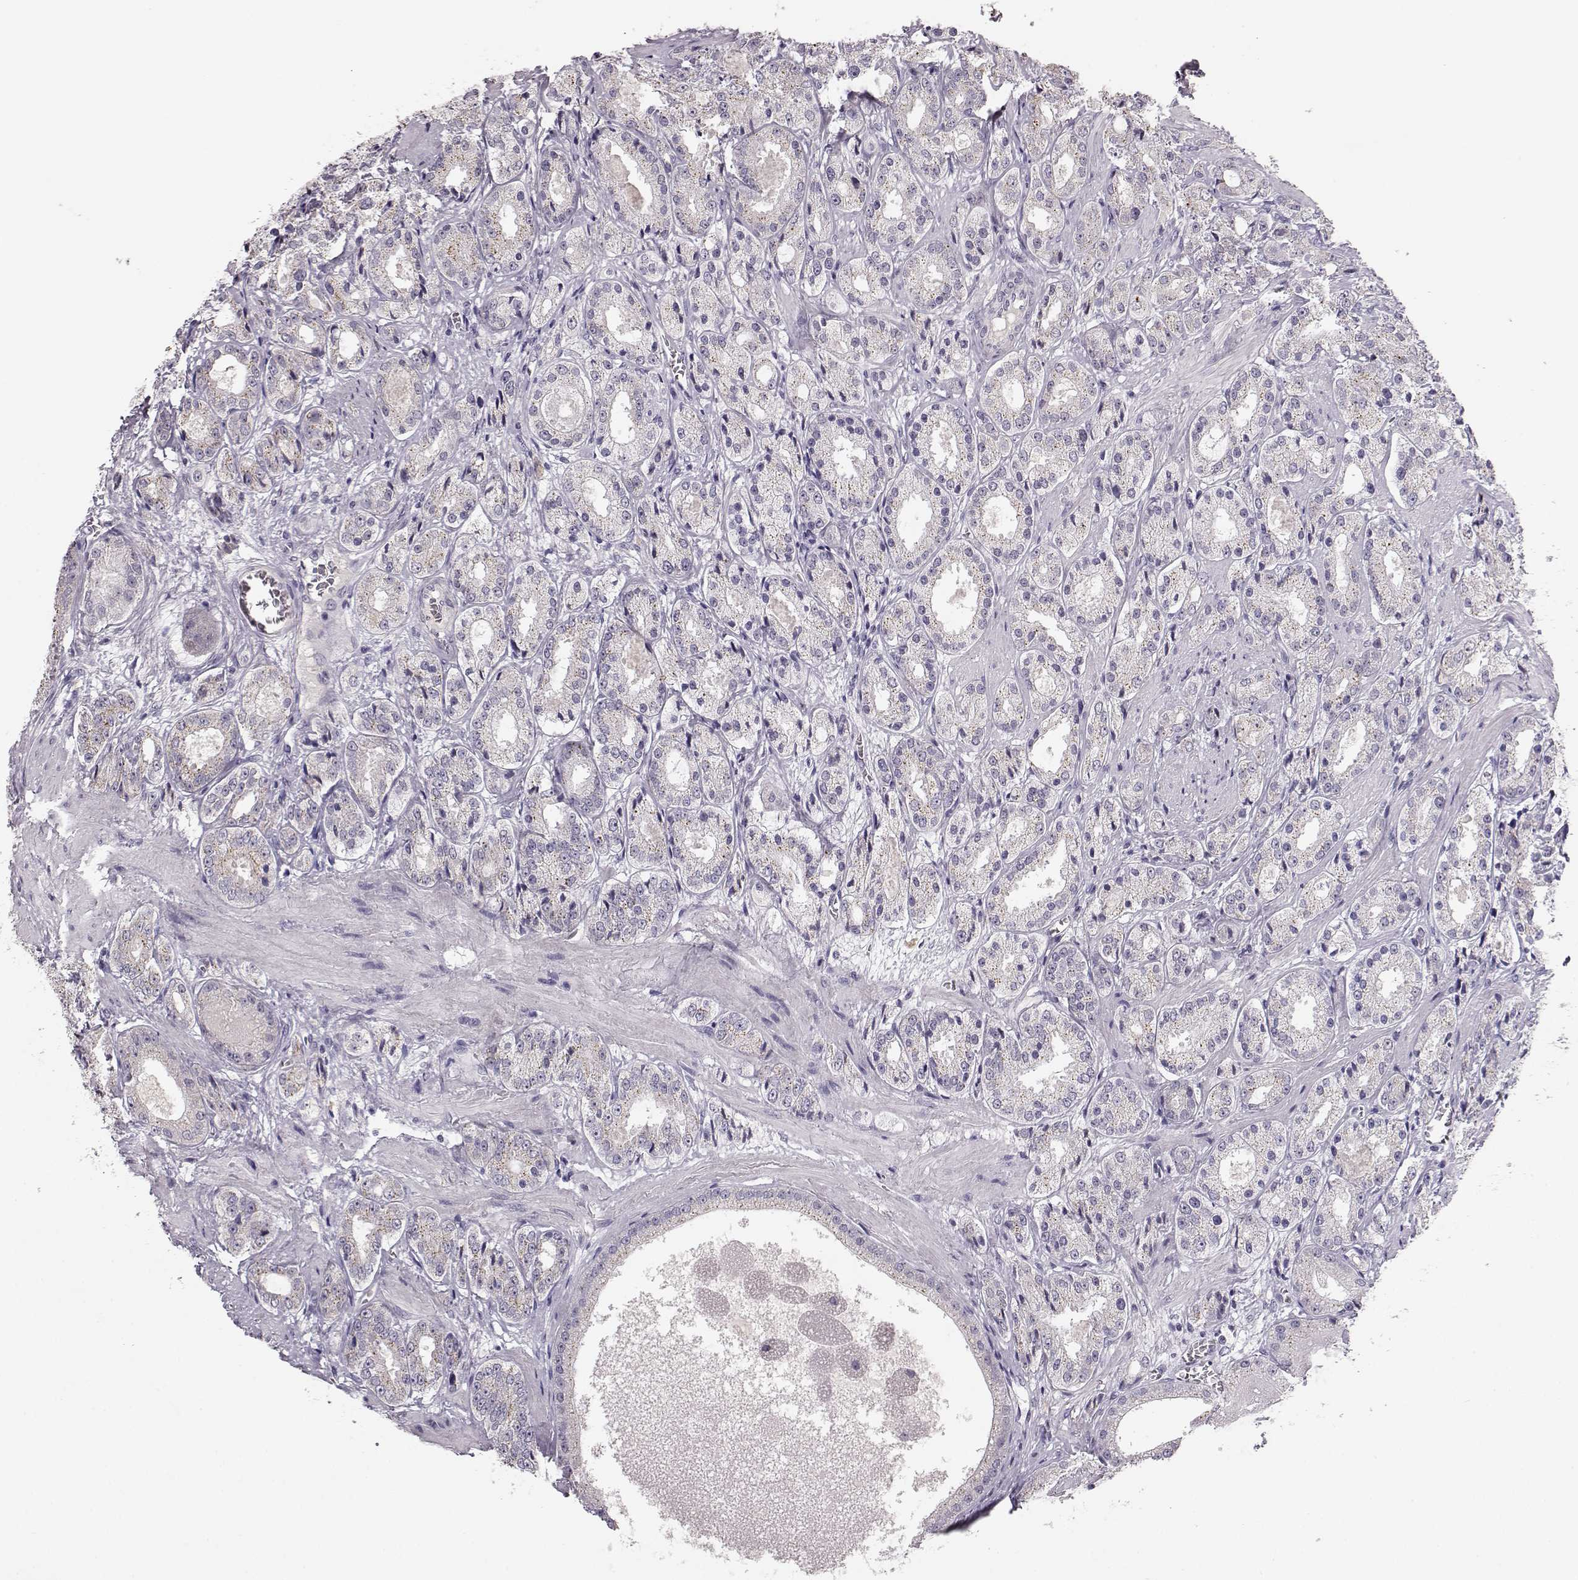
{"staining": {"intensity": "negative", "quantity": "none", "location": "none"}, "tissue": "prostate cancer", "cell_type": "Tumor cells", "image_type": "cancer", "snomed": [{"axis": "morphology", "description": "Adenocarcinoma, High grade"}, {"axis": "topography", "description": "Prostate"}], "caption": "Tumor cells show no significant positivity in adenocarcinoma (high-grade) (prostate). (DAB (3,3'-diaminobenzidine) IHC, high magnification).", "gene": "BFSP2", "patient": {"sex": "male", "age": 66}}